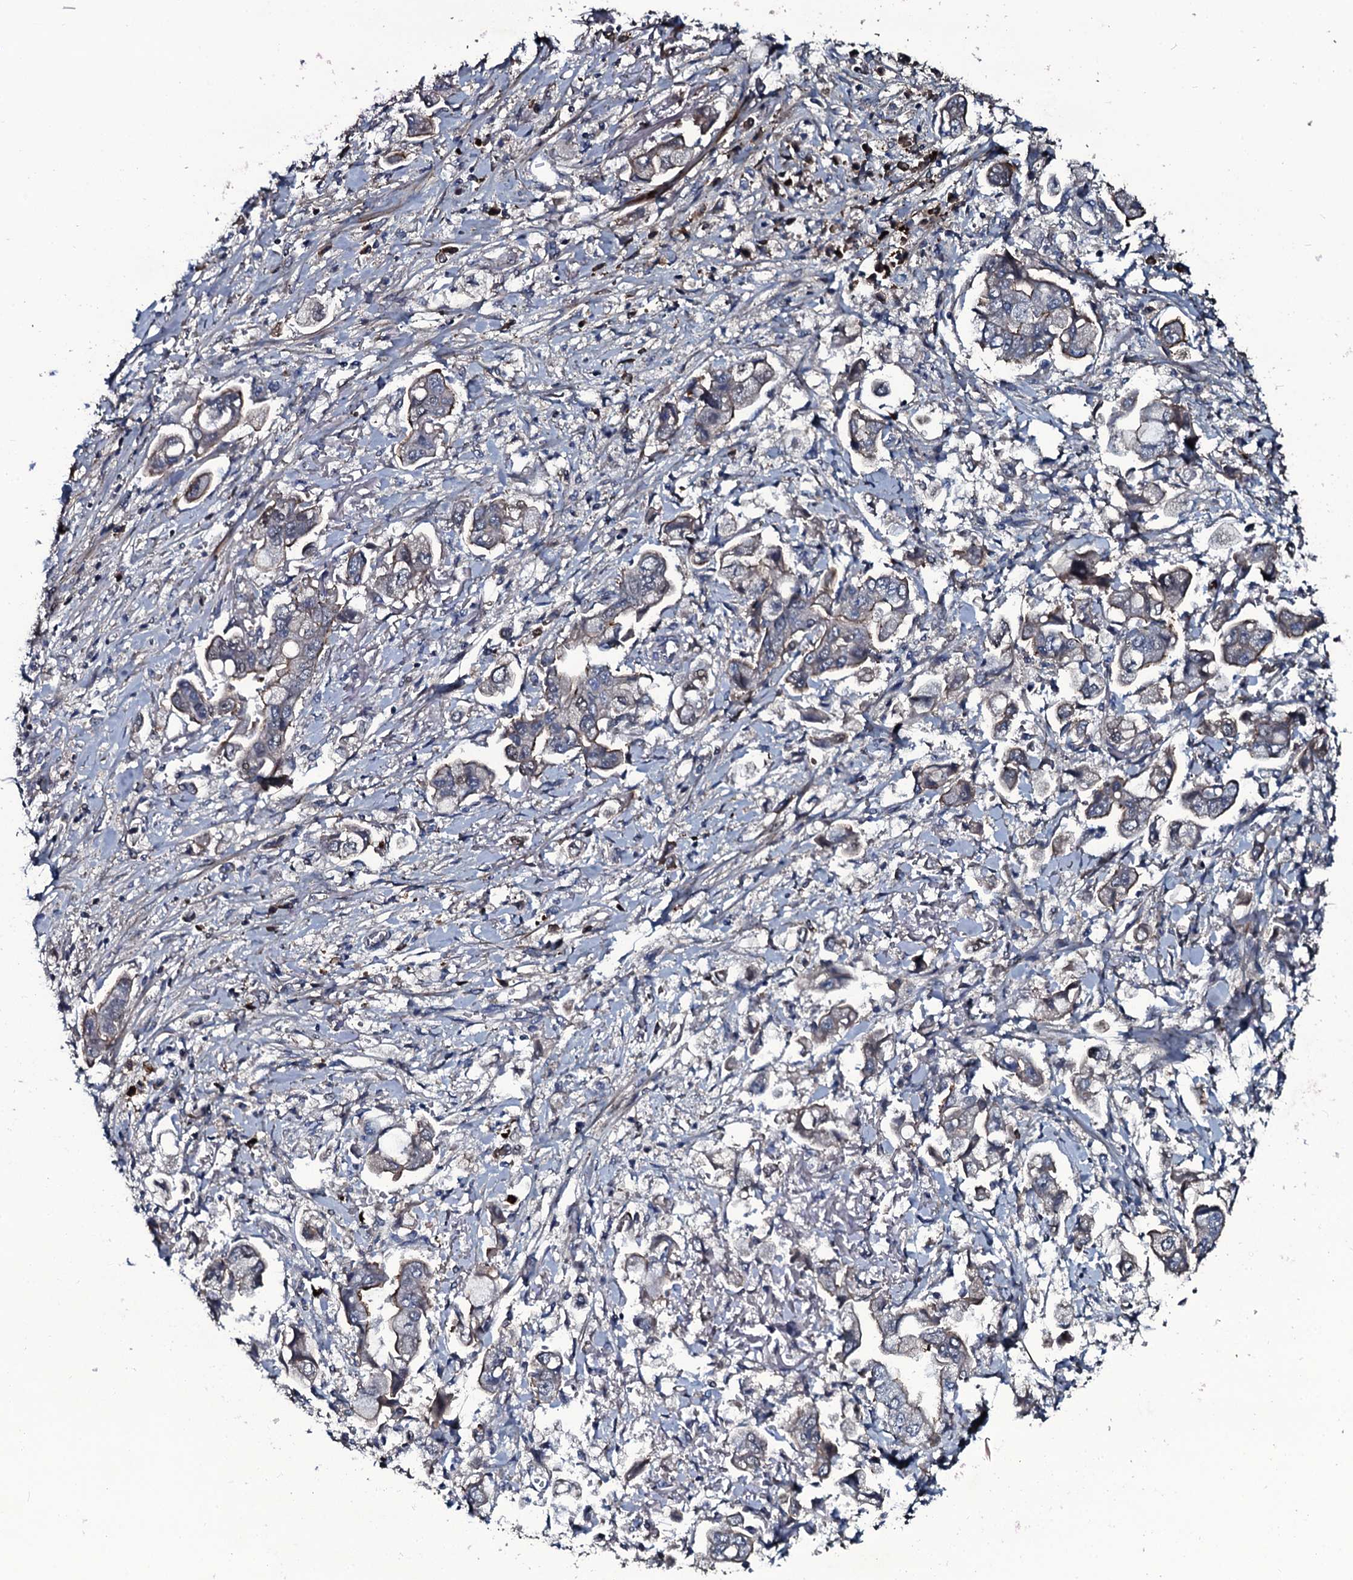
{"staining": {"intensity": "weak", "quantity": "<25%", "location": "cytoplasmic/membranous"}, "tissue": "stomach cancer", "cell_type": "Tumor cells", "image_type": "cancer", "snomed": [{"axis": "morphology", "description": "Adenocarcinoma, NOS"}, {"axis": "topography", "description": "Stomach"}], "caption": "Immunohistochemistry of stomach cancer displays no positivity in tumor cells. (Brightfield microscopy of DAB (3,3'-diaminobenzidine) immunohistochemistry (IHC) at high magnification).", "gene": "LYG2", "patient": {"sex": "male", "age": 62}}